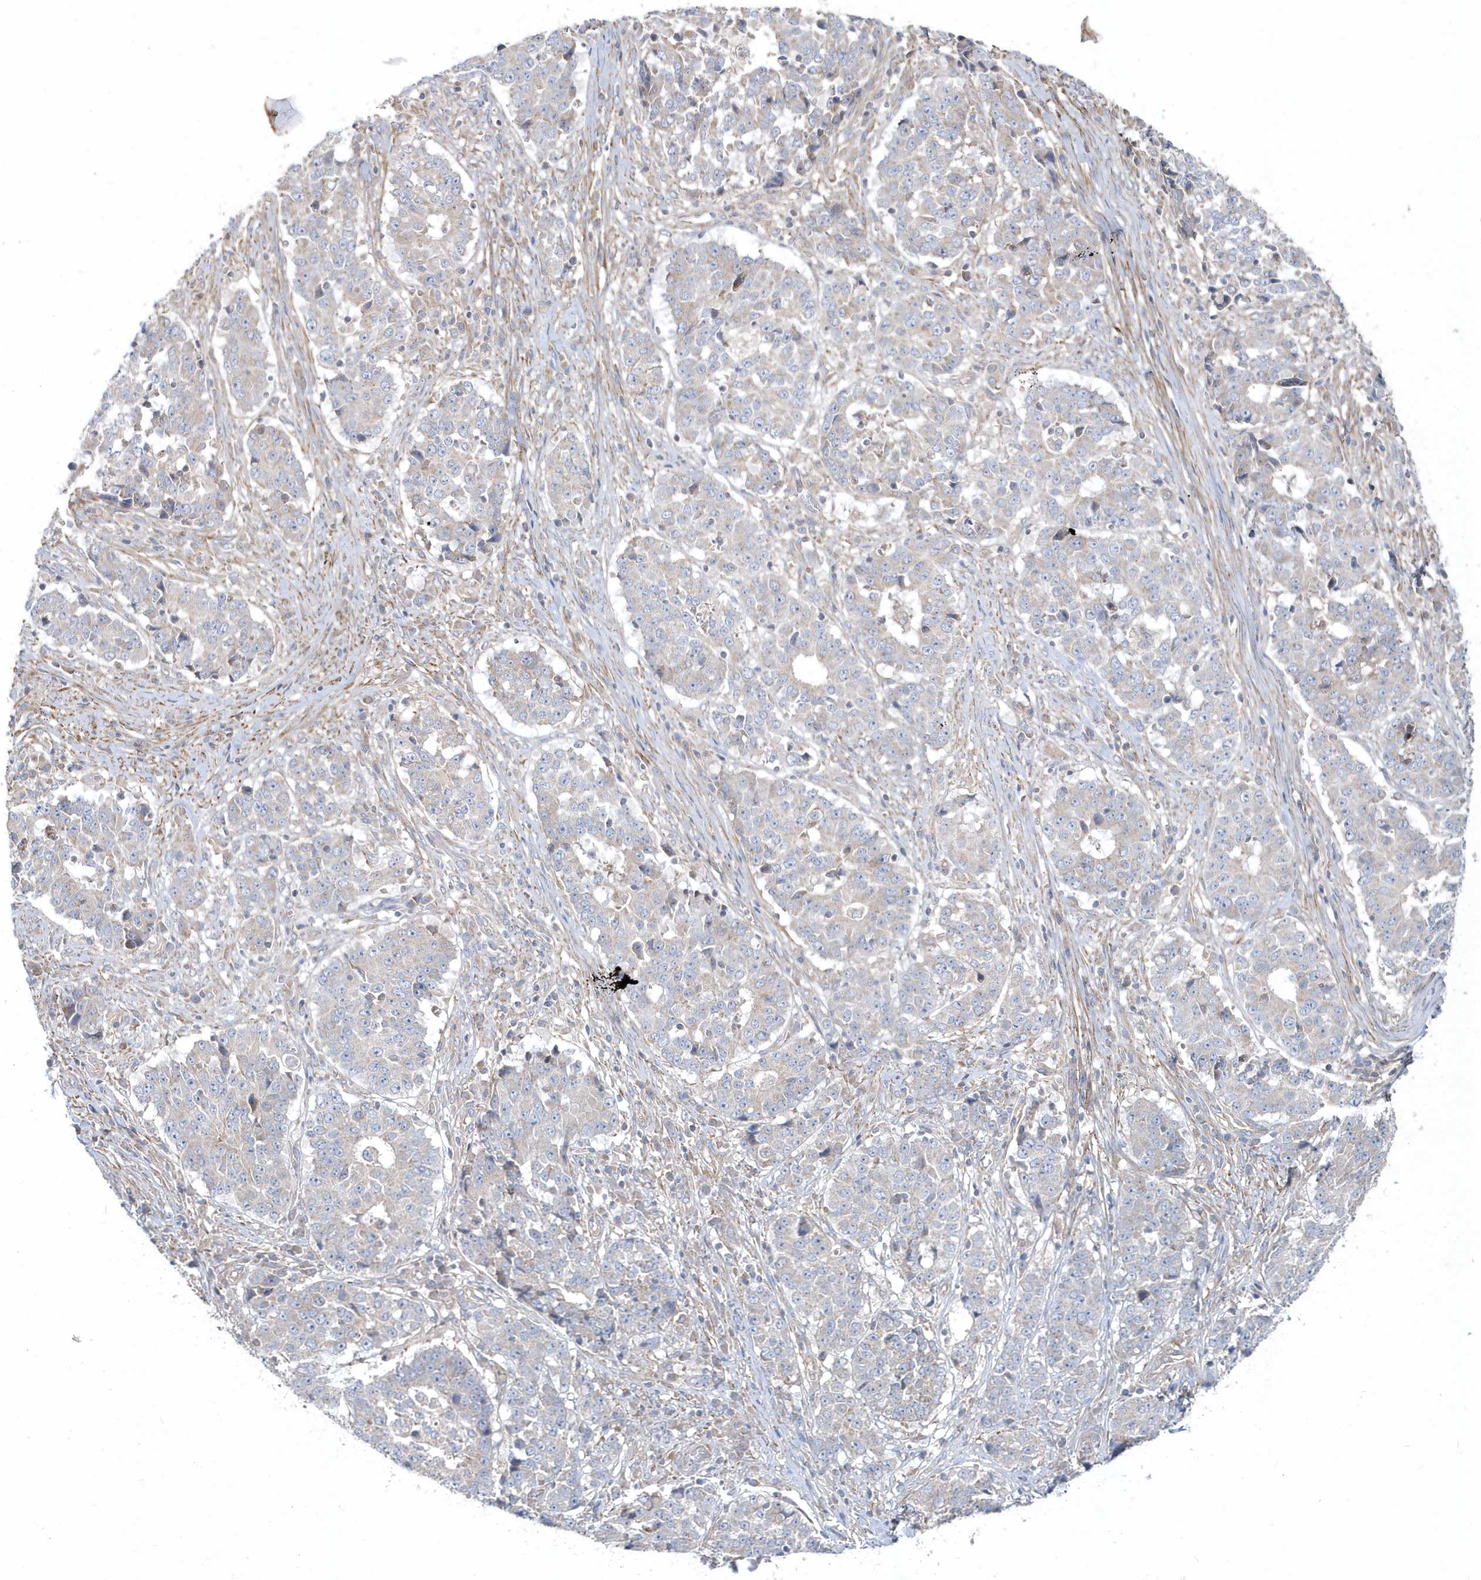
{"staining": {"intensity": "negative", "quantity": "none", "location": "none"}, "tissue": "stomach cancer", "cell_type": "Tumor cells", "image_type": "cancer", "snomed": [{"axis": "morphology", "description": "Adenocarcinoma, NOS"}, {"axis": "topography", "description": "Stomach"}], "caption": "This is an immunohistochemistry image of human adenocarcinoma (stomach). There is no staining in tumor cells.", "gene": "LEXM", "patient": {"sex": "male", "age": 59}}